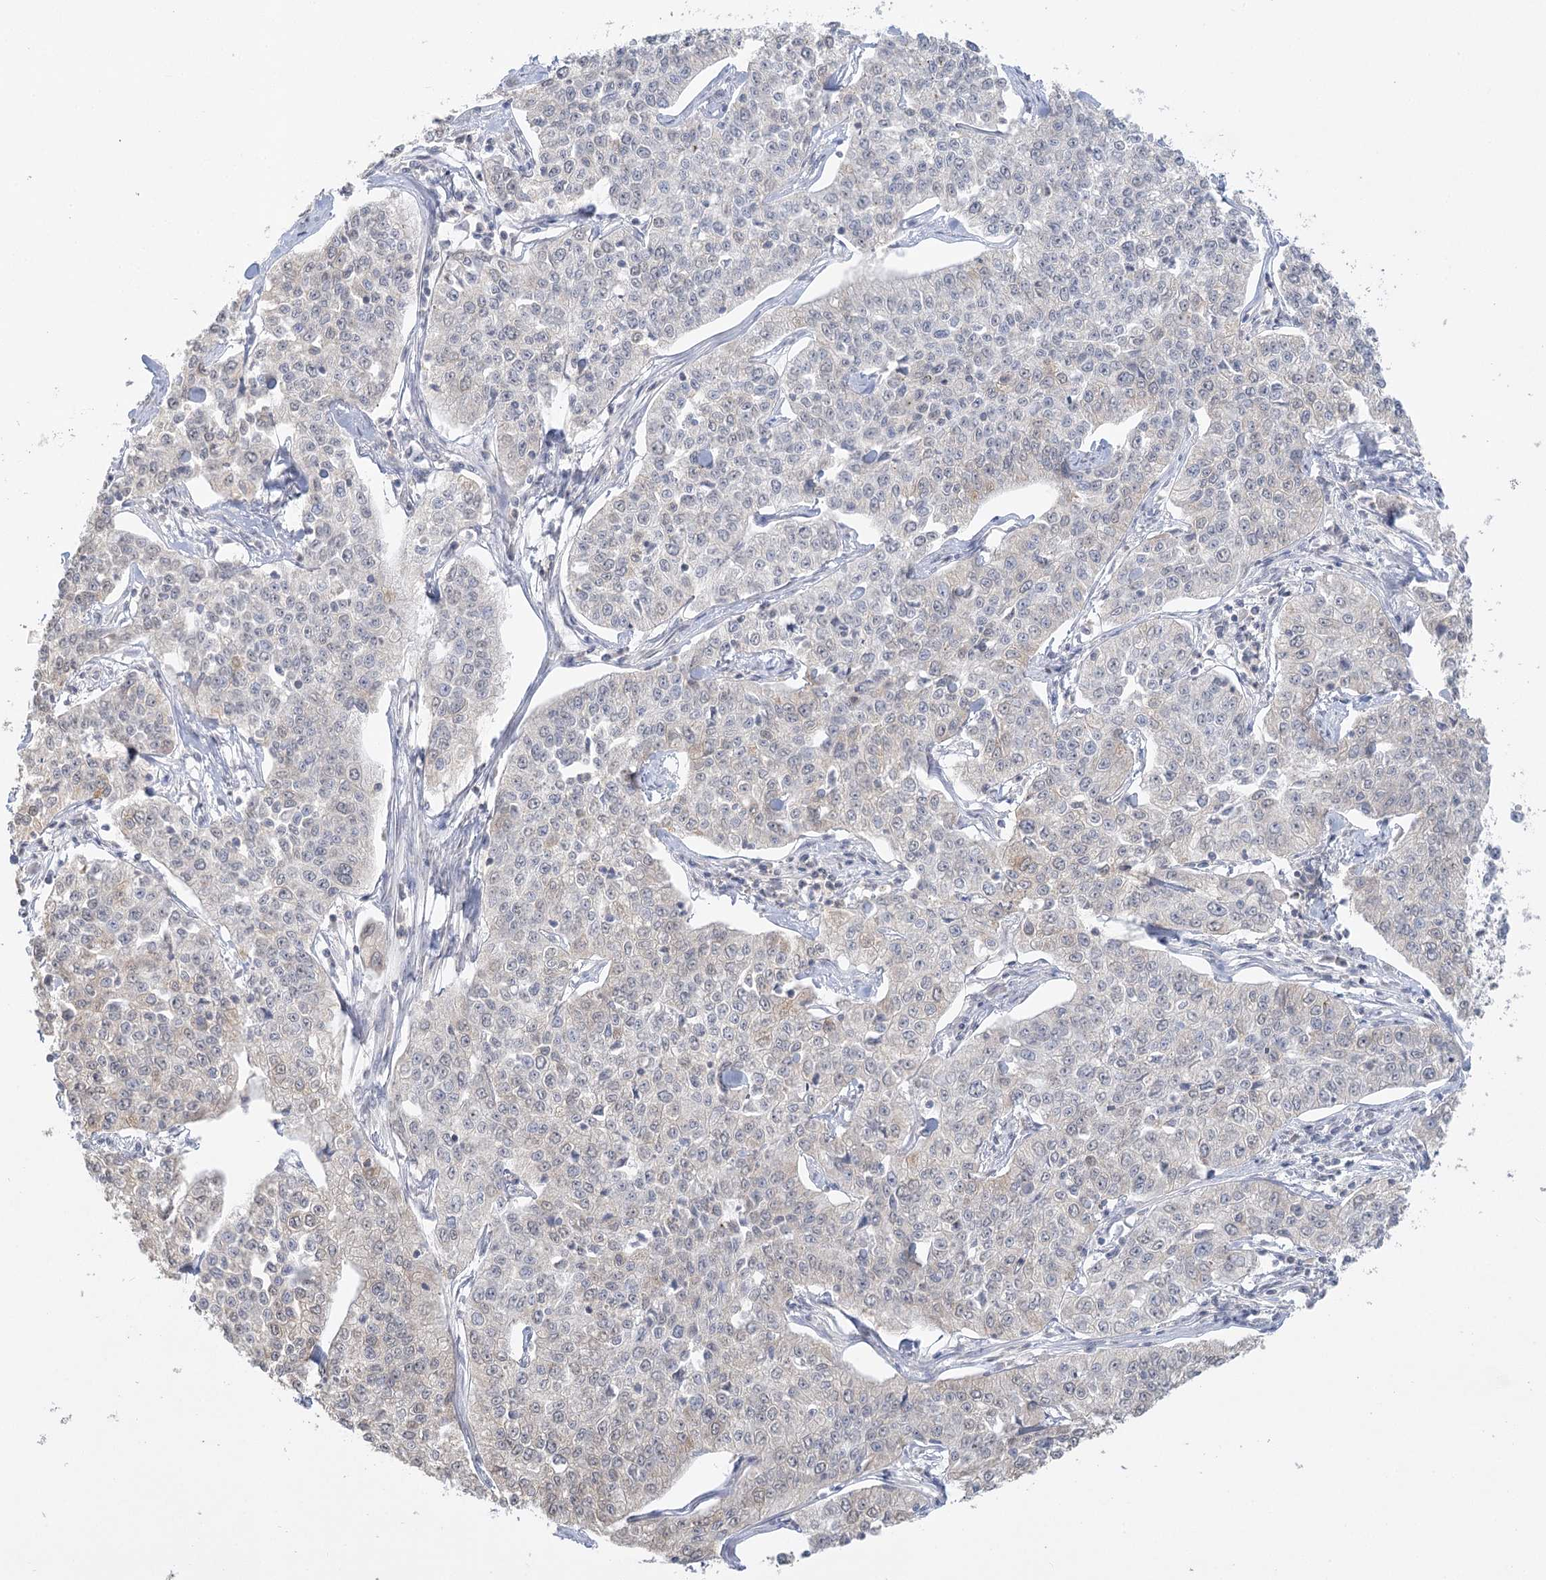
{"staining": {"intensity": "negative", "quantity": "none", "location": "none"}, "tissue": "cervical cancer", "cell_type": "Tumor cells", "image_type": "cancer", "snomed": [{"axis": "morphology", "description": "Squamous cell carcinoma, NOS"}, {"axis": "topography", "description": "Cervix"}], "caption": "Cervical cancer stained for a protein using IHC demonstrates no positivity tumor cells.", "gene": "TRAF3IP1", "patient": {"sex": "female", "age": 35}}